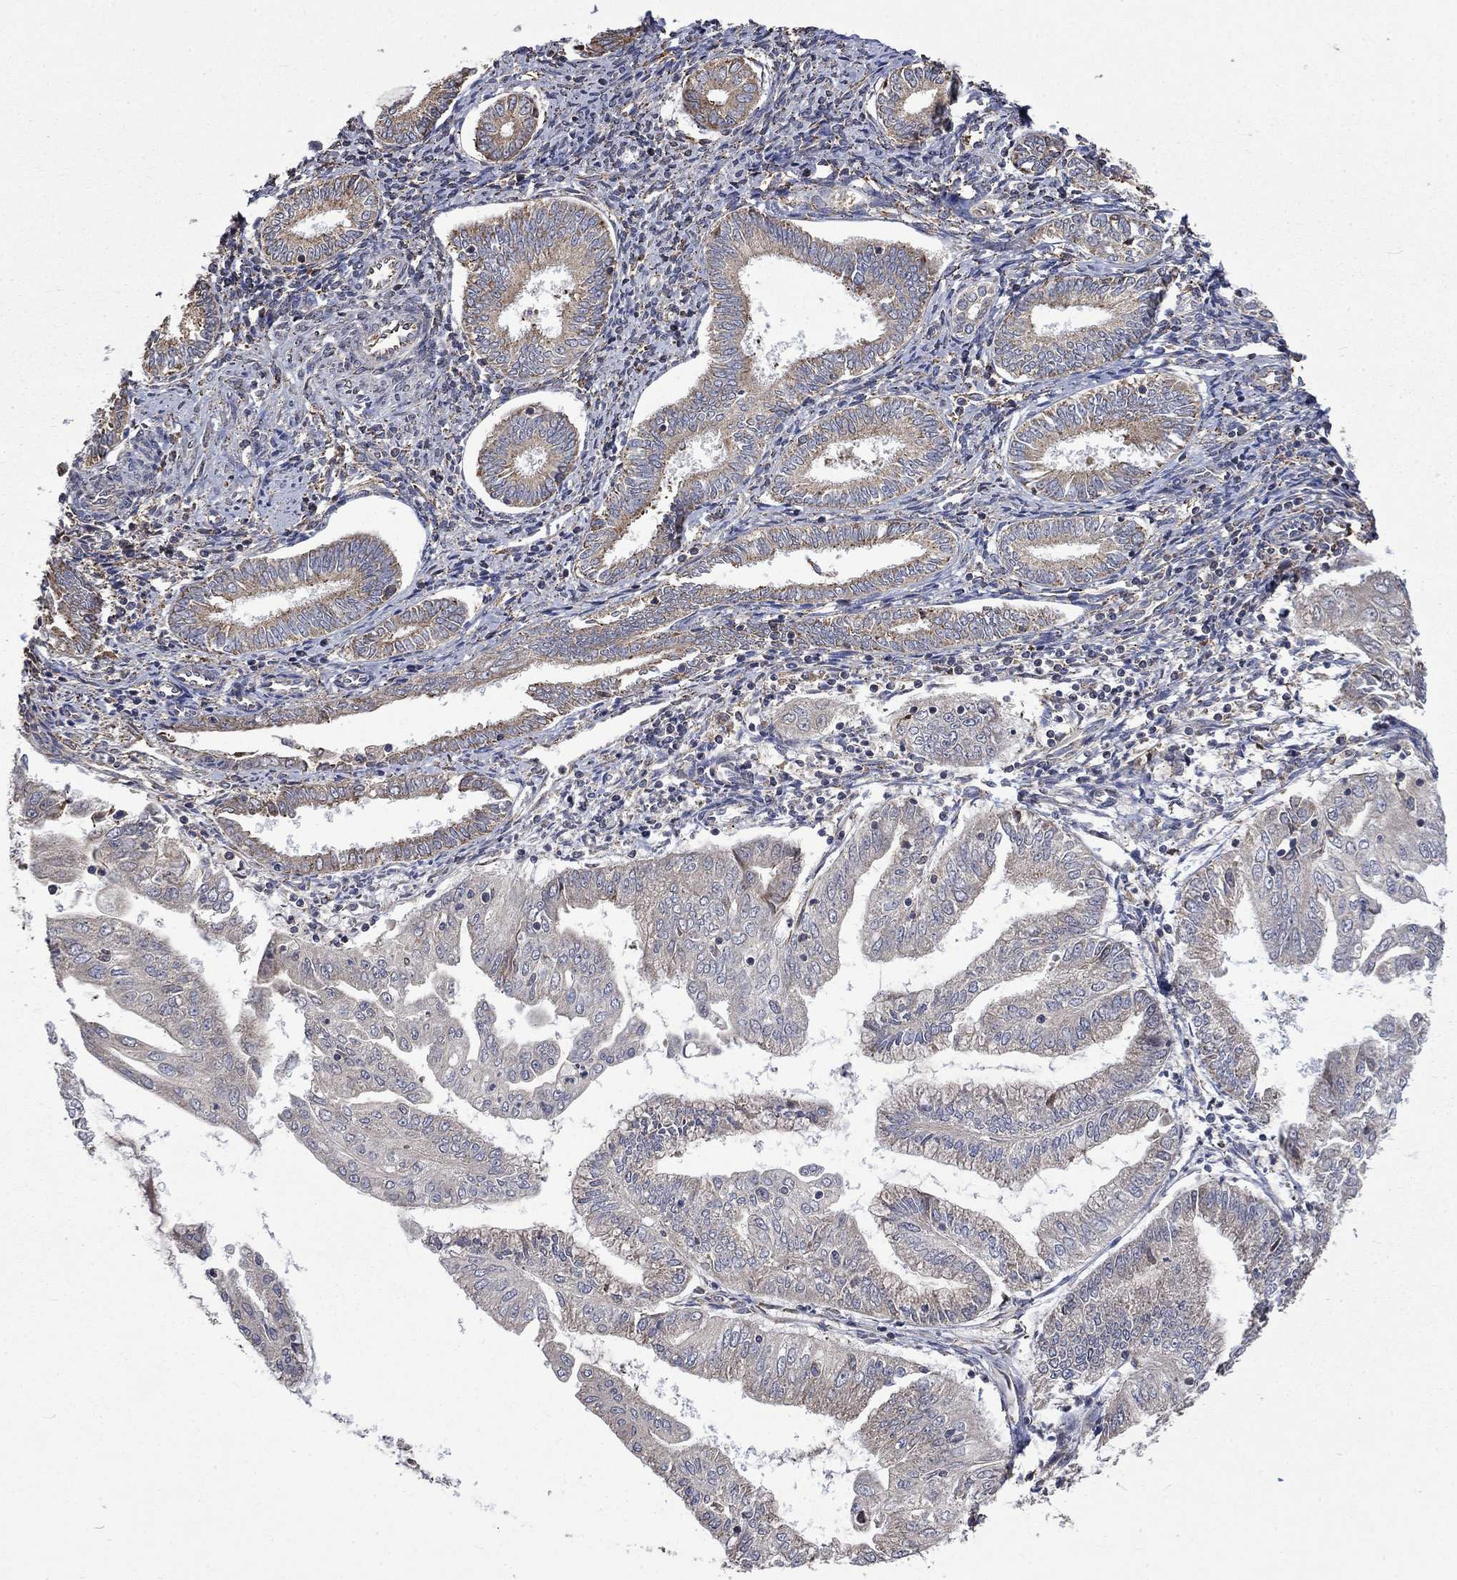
{"staining": {"intensity": "weak", "quantity": "<25%", "location": "cytoplasmic/membranous"}, "tissue": "endometrial cancer", "cell_type": "Tumor cells", "image_type": "cancer", "snomed": [{"axis": "morphology", "description": "Adenocarcinoma, NOS"}, {"axis": "topography", "description": "Endometrium"}], "caption": "Protein analysis of endometrial cancer (adenocarcinoma) reveals no significant positivity in tumor cells.", "gene": "ESRRA", "patient": {"sex": "female", "age": 56}}